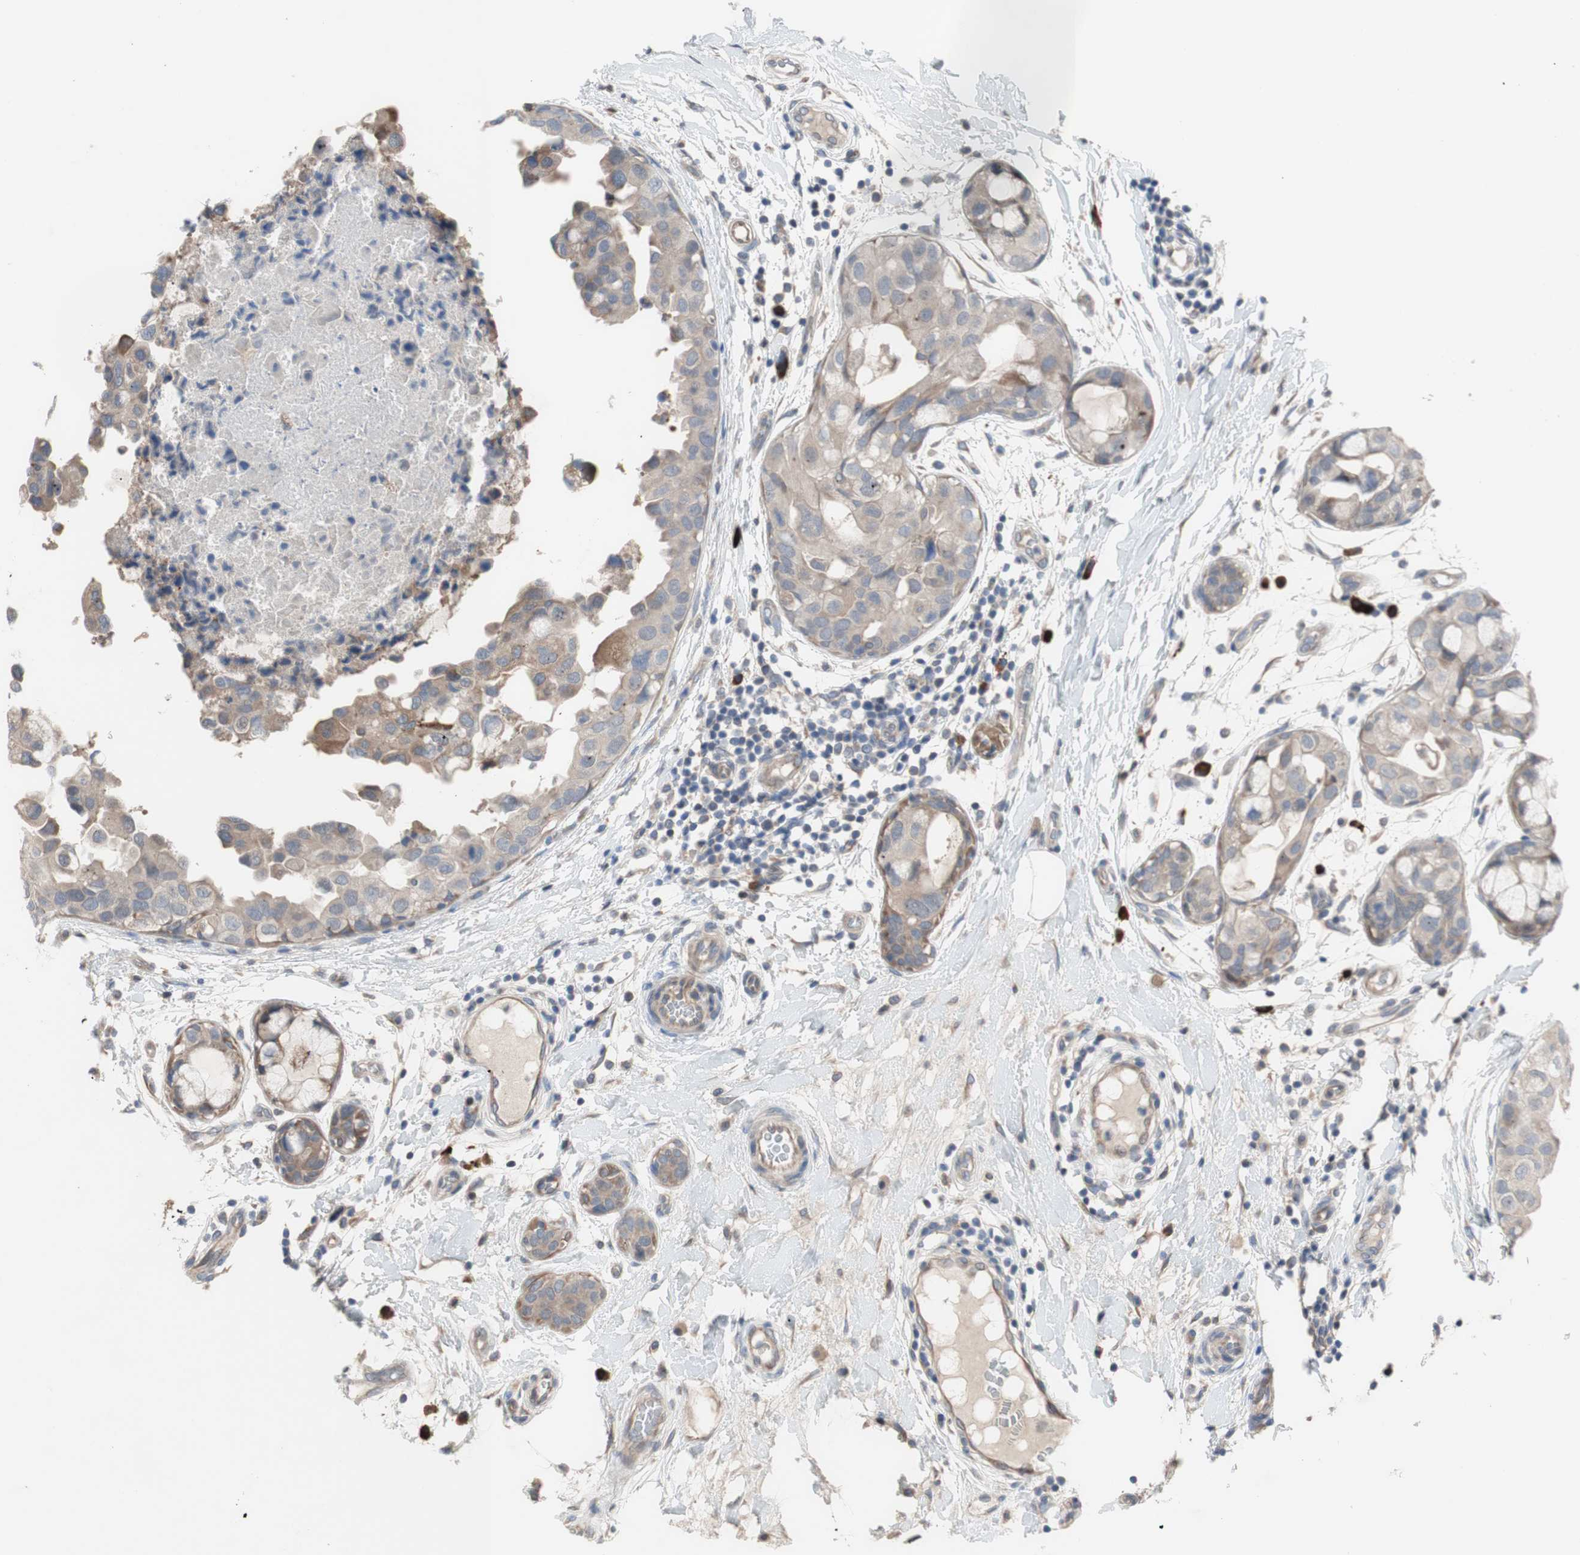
{"staining": {"intensity": "moderate", "quantity": ">75%", "location": "cytoplasmic/membranous"}, "tissue": "breast cancer", "cell_type": "Tumor cells", "image_type": "cancer", "snomed": [{"axis": "morphology", "description": "Duct carcinoma"}, {"axis": "topography", "description": "Breast"}], "caption": "A photomicrograph of breast cancer (intraductal carcinoma) stained for a protein displays moderate cytoplasmic/membranous brown staining in tumor cells.", "gene": "TTC14", "patient": {"sex": "female", "age": 40}}